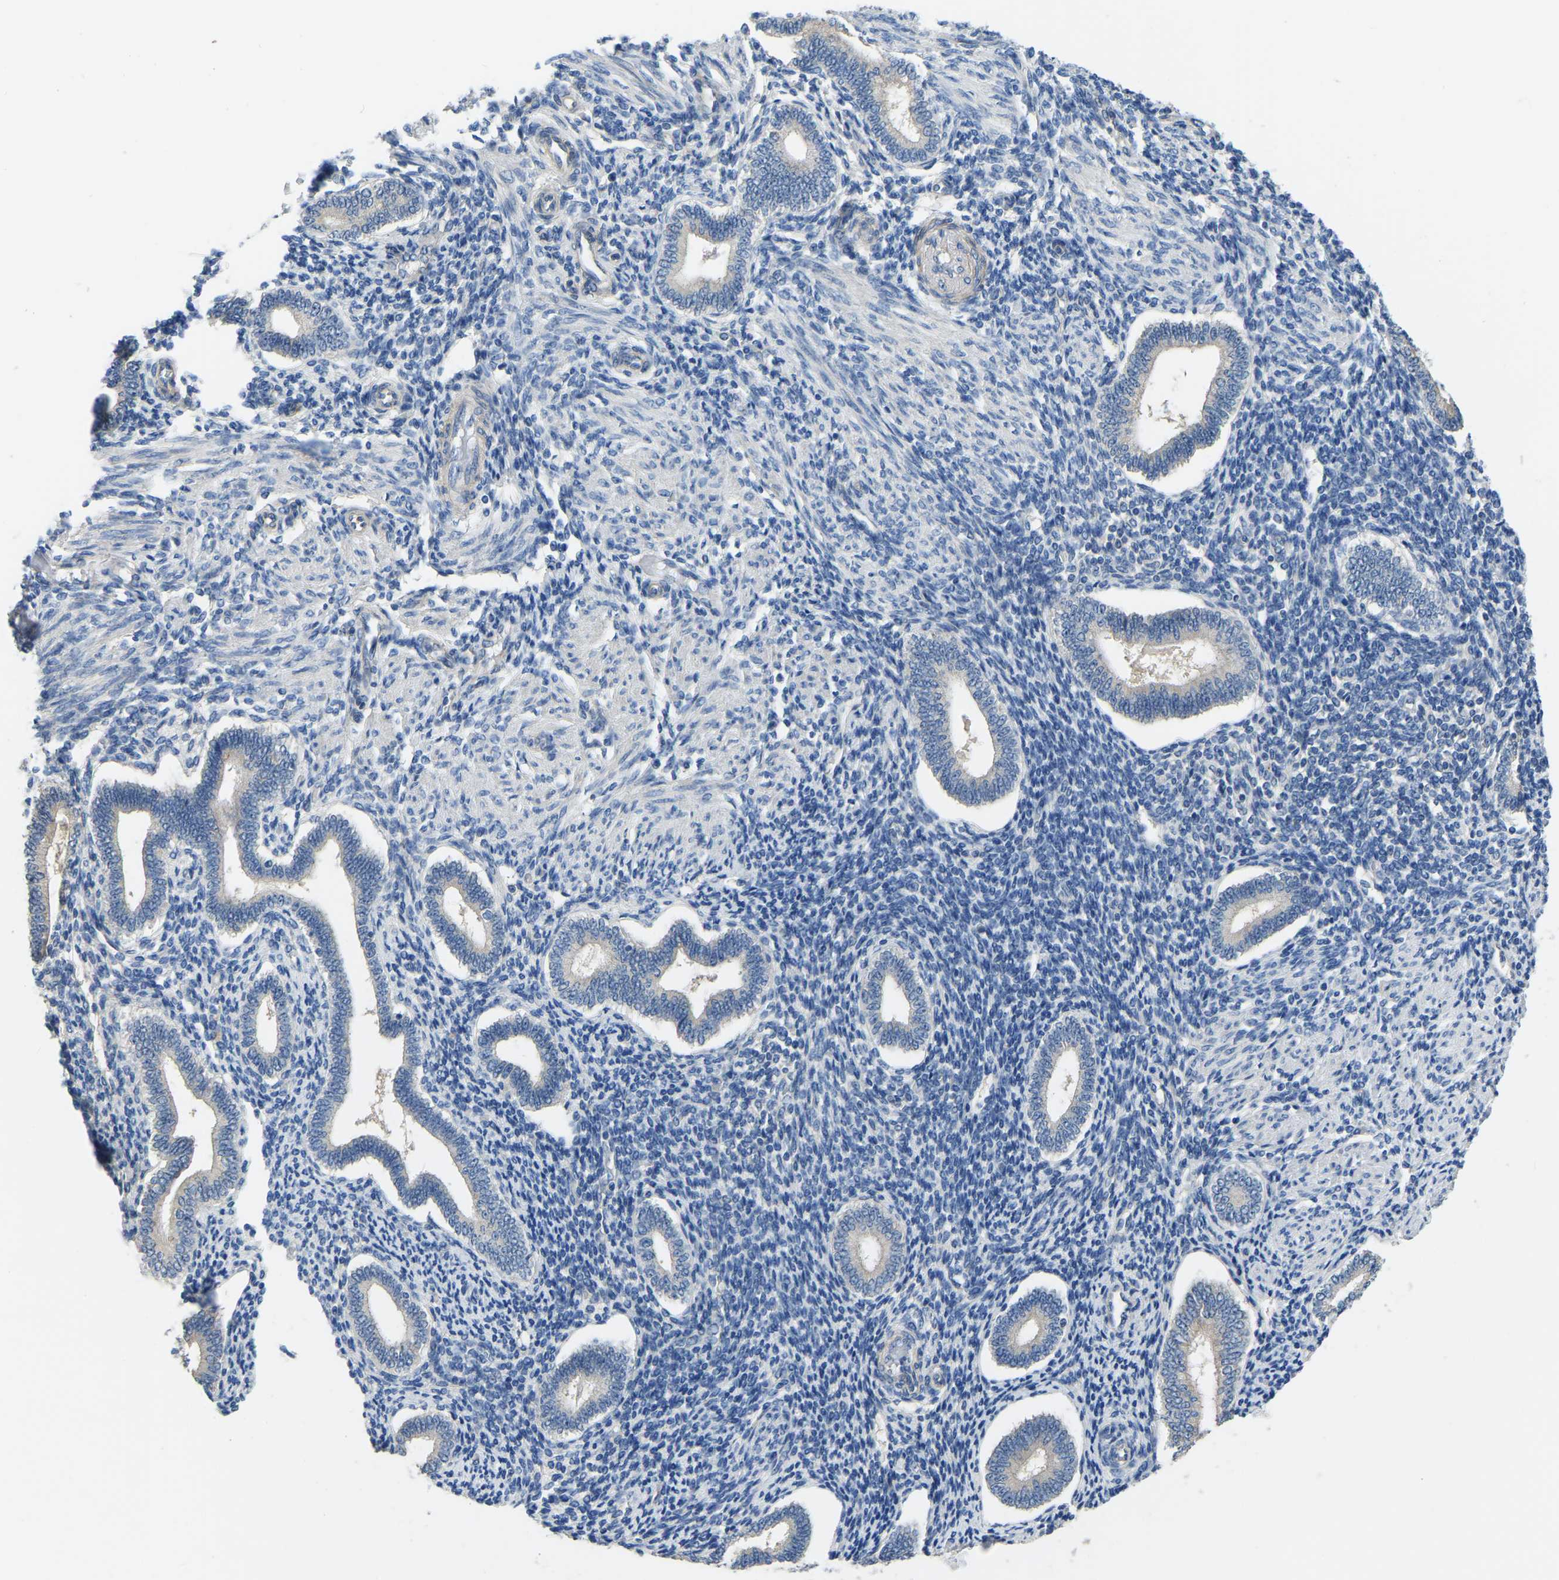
{"staining": {"intensity": "negative", "quantity": "none", "location": "none"}, "tissue": "endometrium", "cell_type": "Cells in endometrial stroma", "image_type": "normal", "snomed": [{"axis": "morphology", "description": "Normal tissue, NOS"}, {"axis": "topography", "description": "Endometrium"}], "caption": "An immunohistochemistry (IHC) histopathology image of benign endometrium is shown. There is no staining in cells in endometrial stroma of endometrium. (Immunohistochemistry (ihc), brightfield microscopy, high magnification).", "gene": "HIGD2B", "patient": {"sex": "female", "age": 42}}